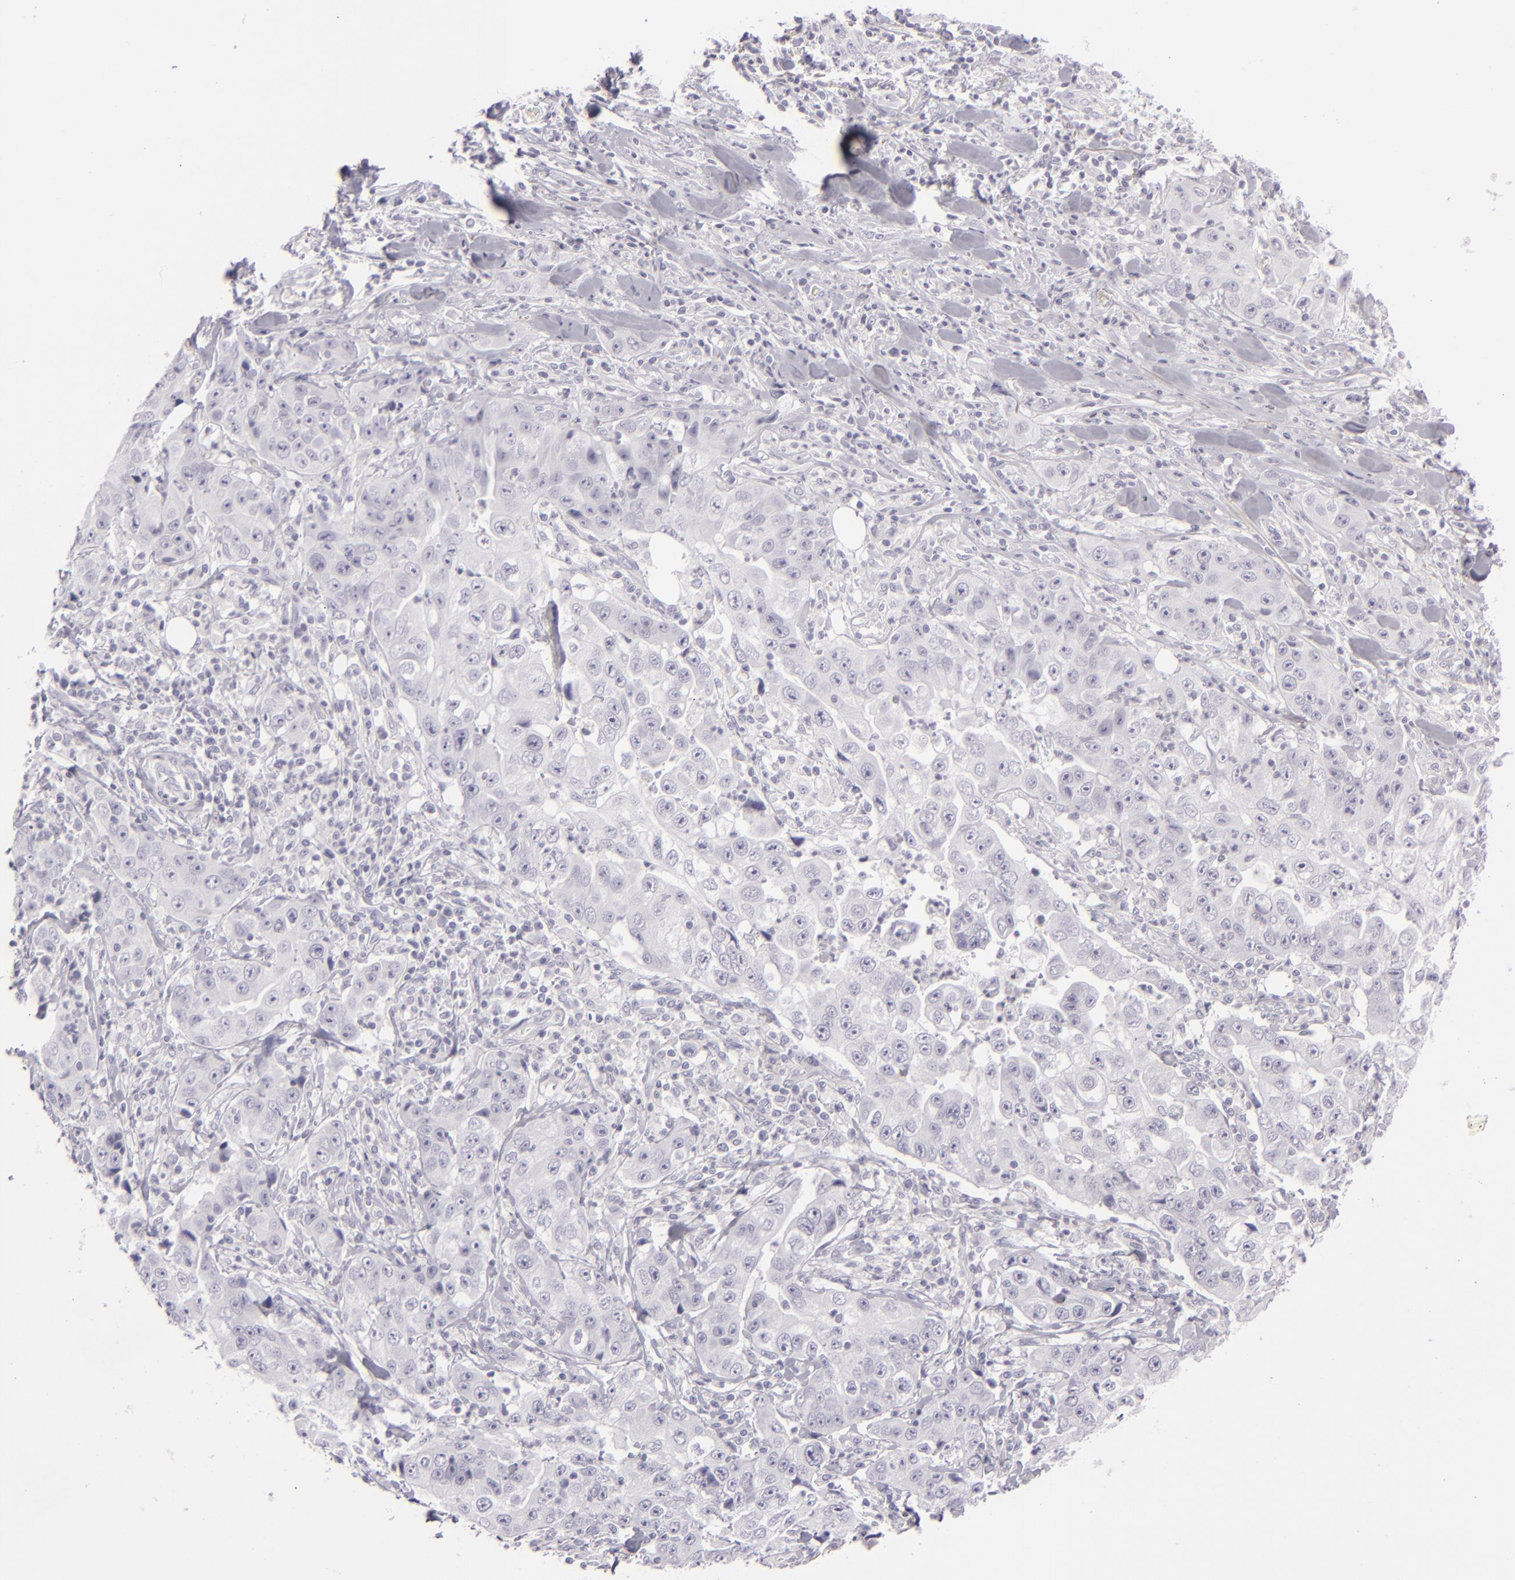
{"staining": {"intensity": "negative", "quantity": "none", "location": "none"}, "tissue": "lung cancer", "cell_type": "Tumor cells", "image_type": "cancer", "snomed": [{"axis": "morphology", "description": "Squamous cell carcinoma, NOS"}, {"axis": "topography", "description": "Lung"}], "caption": "Squamous cell carcinoma (lung) was stained to show a protein in brown. There is no significant expression in tumor cells. (DAB immunohistochemistry (IHC) with hematoxylin counter stain).", "gene": "CDX2", "patient": {"sex": "male", "age": 64}}